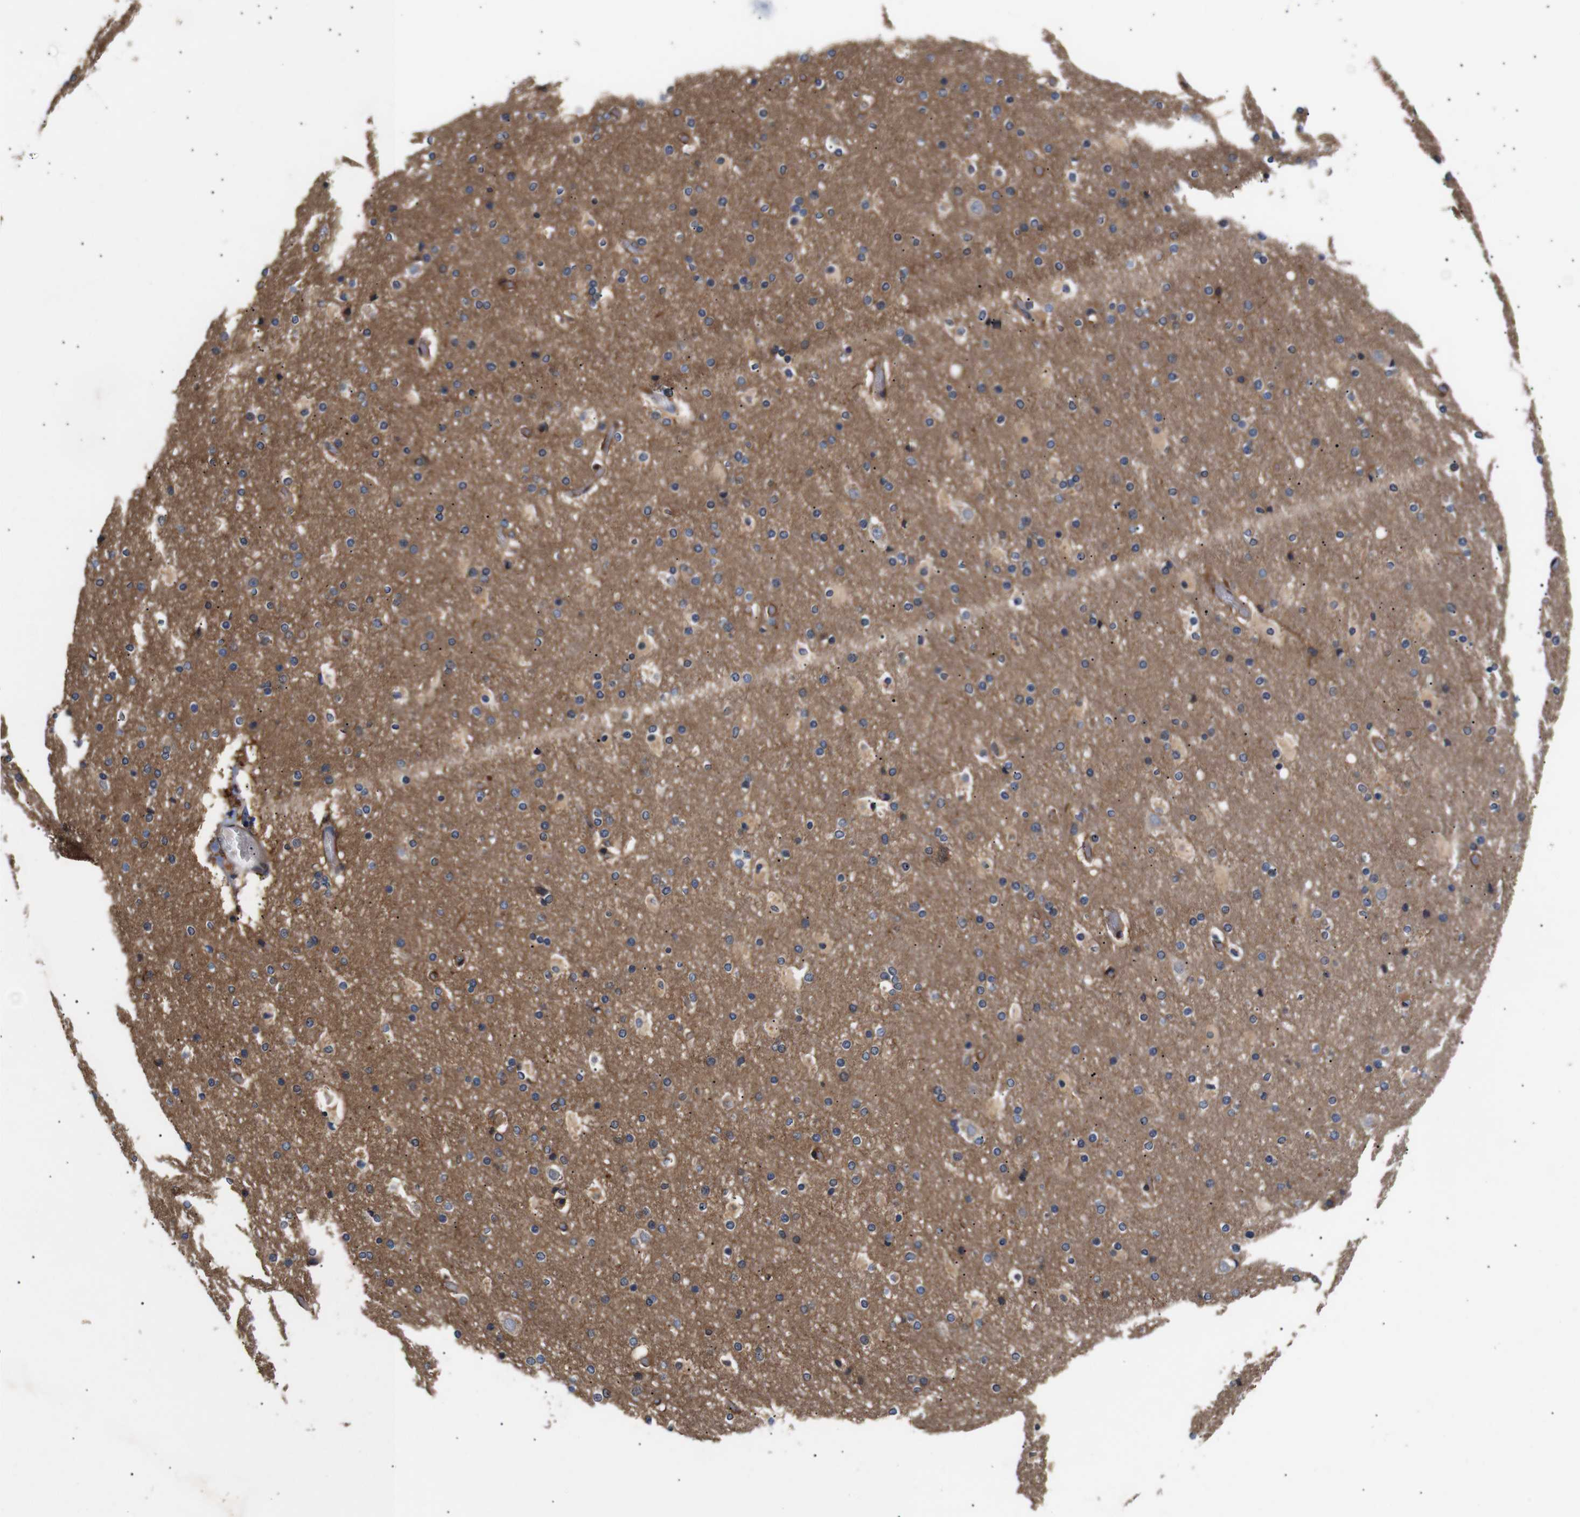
{"staining": {"intensity": "moderate", "quantity": "25%-75%", "location": "cytoplasmic/membranous"}, "tissue": "cerebral cortex", "cell_type": "Endothelial cells", "image_type": "normal", "snomed": [{"axis": "morphology", "description": "Normal tissue, NOS"}, {"axis": "topography", "description": "Cerebral cortex"}], "caption": "Endothelial cells display moderate cytoplasmic/membranous positivity in about 25%-75% of cells in normal cerebral cortex.", "gene": "DDR1", "patient": {"sex": "male", "age": 57}}